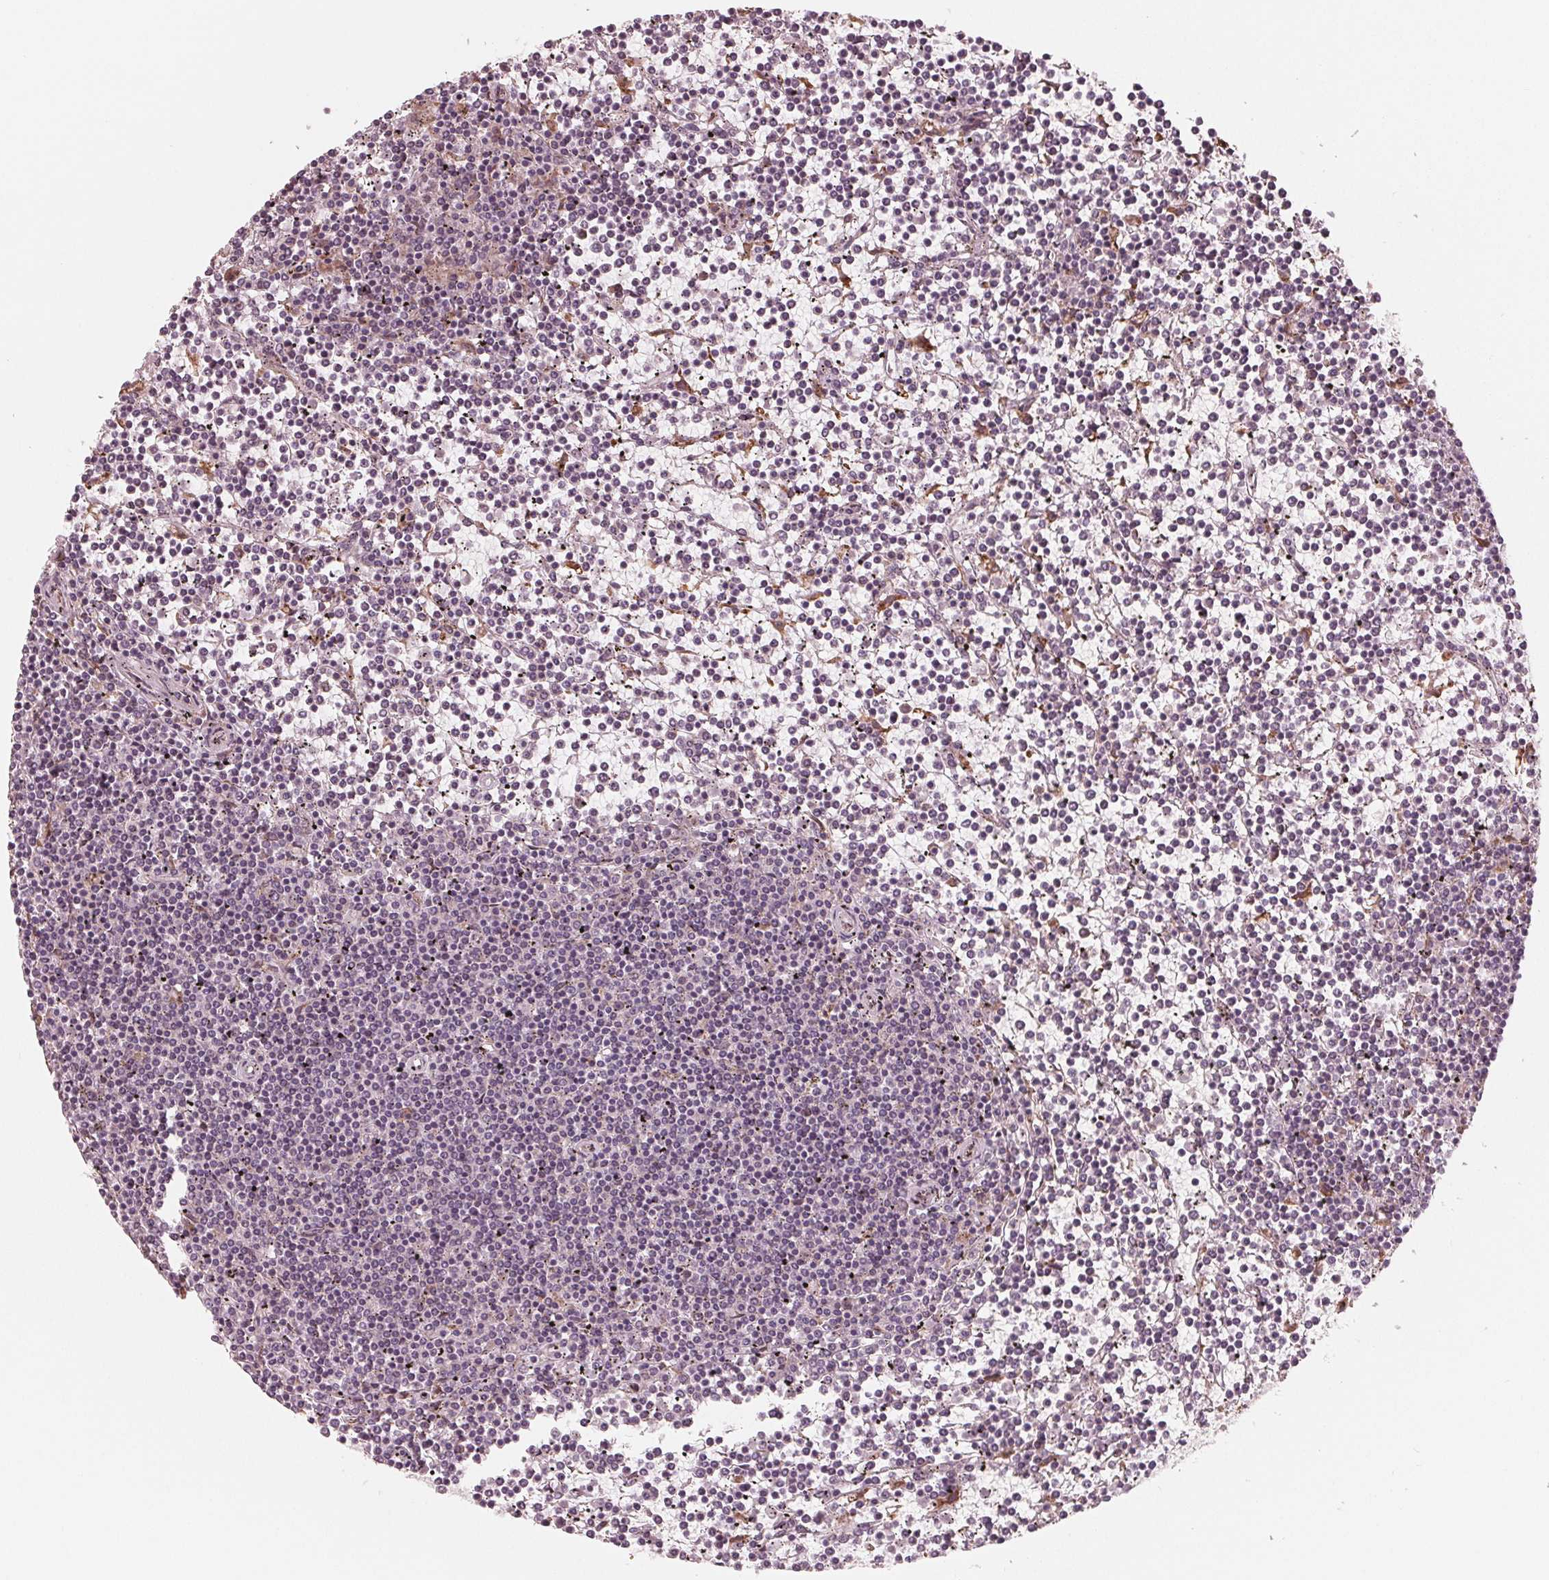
{"staining": {"intensity": "negative", "quantity": "none", "location": "none"}, "tissue": "lymphoma", "cell_type": "Tumor cells", "image_type": "cancer", "snomed": [{"axis": "morphology", "description": "Malignant lymphoma, non-Hodgkin's type, Low grade"}, {"axis": "topography", "description": "Spleen"}], "caption": "This is an immunohistochemistry photomicrograph of lymphoma. There is no staining in tumor cells.", "gene": "IKBIP", "patient": {"sex": "female", "age": 19}}